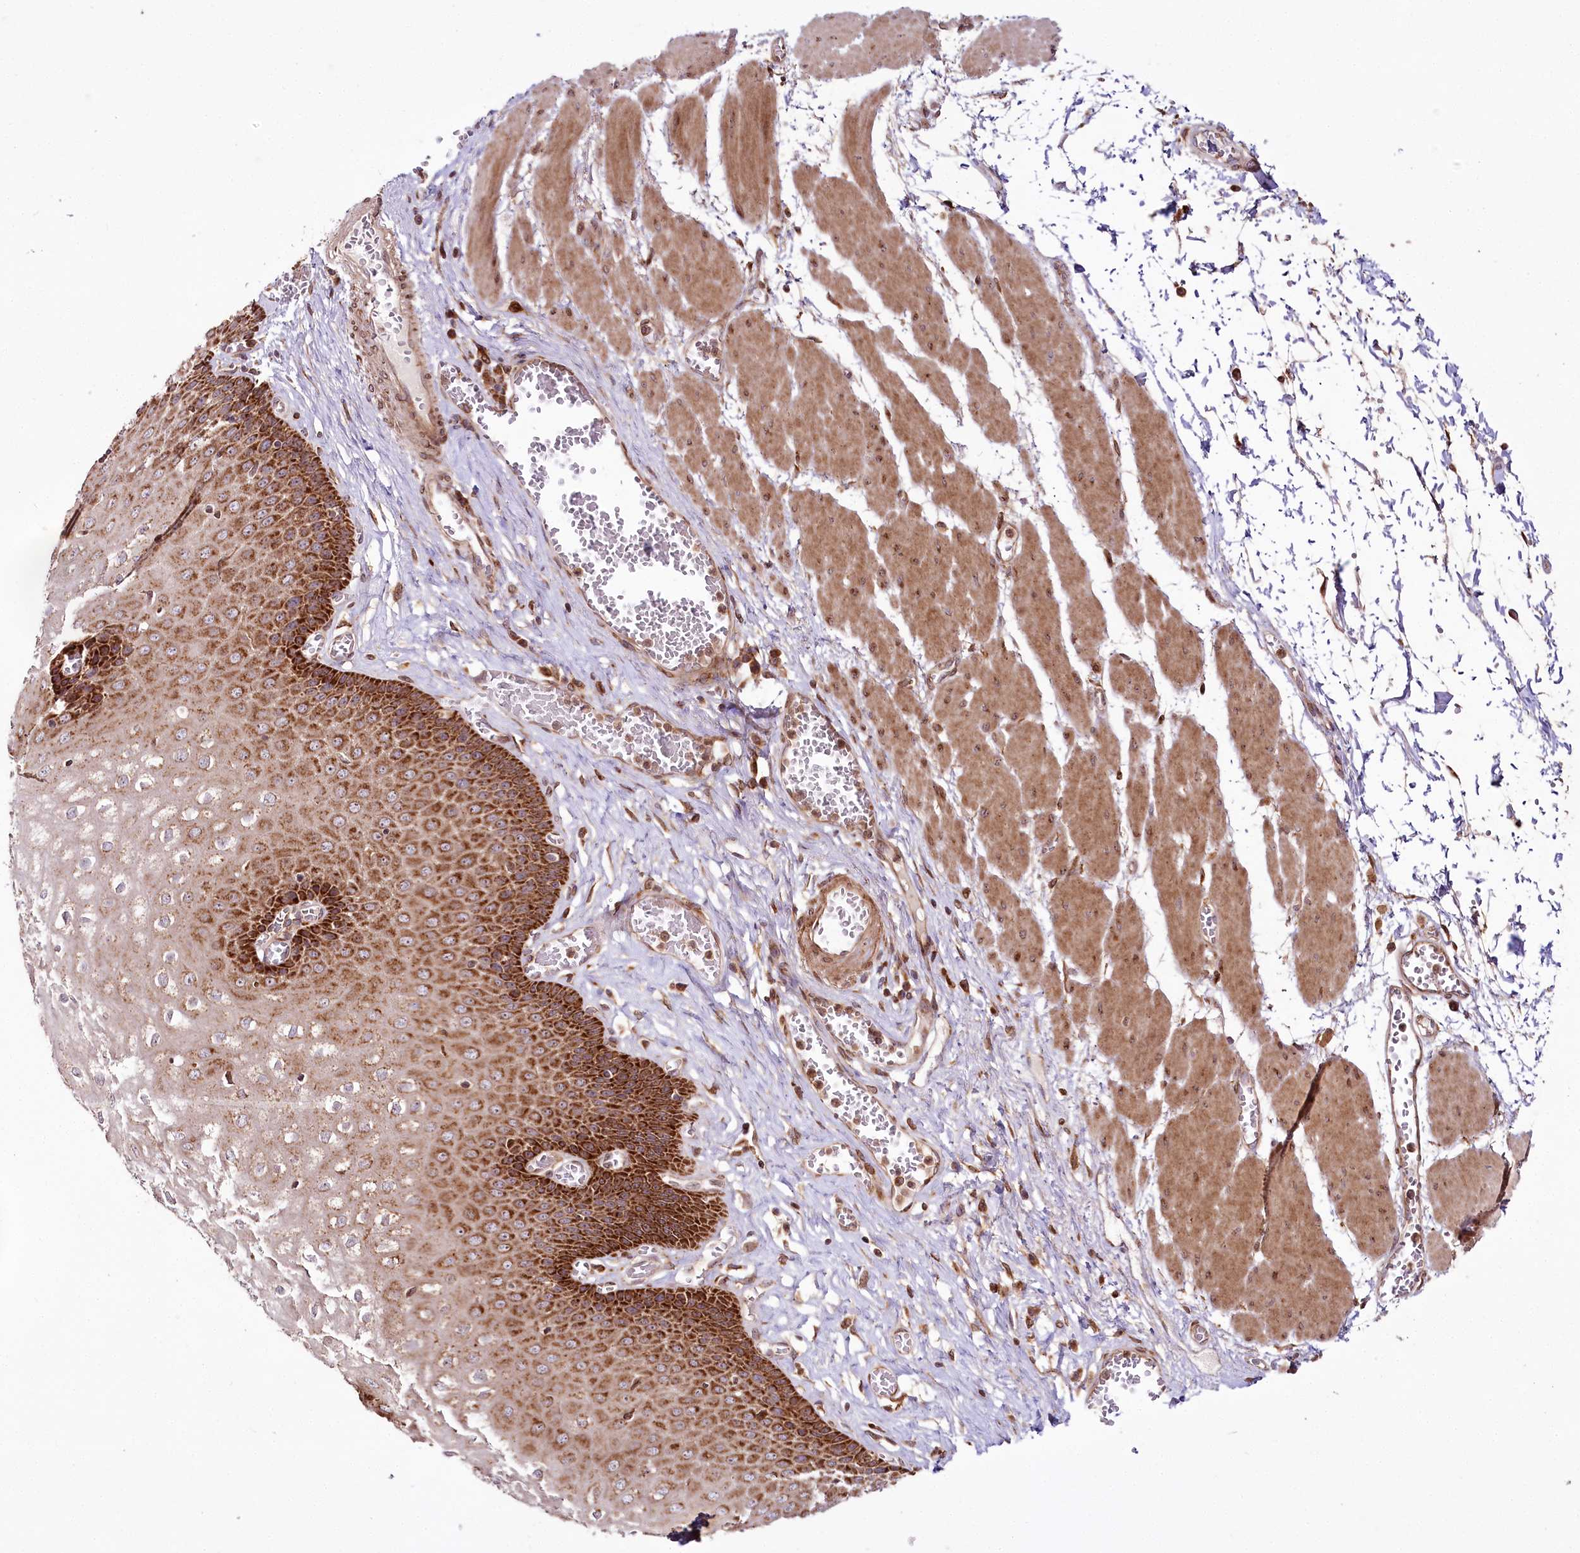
{"staining": {"intensity": "strong", "quantity": ">75%", "location": "cytoplasmic/membranous"}, "tissue": "esophagus", "cell_type": "Squamous epithelial cells", "image_type": "normal", "snomed": [{"axis": "morphology", "description": "Normal tissue, NOS"}, {"axis": "topography", "description": "Esophagus"}], "caption": "Approximately >75% of squamous epithelial cells in benign esophagus exhibit strong cytoplasmic/membranous protein expression as visualized by brown immunohistochemical staining.", "gene": "RAB7A", "patient": {"sex": "male", "age": 60}}